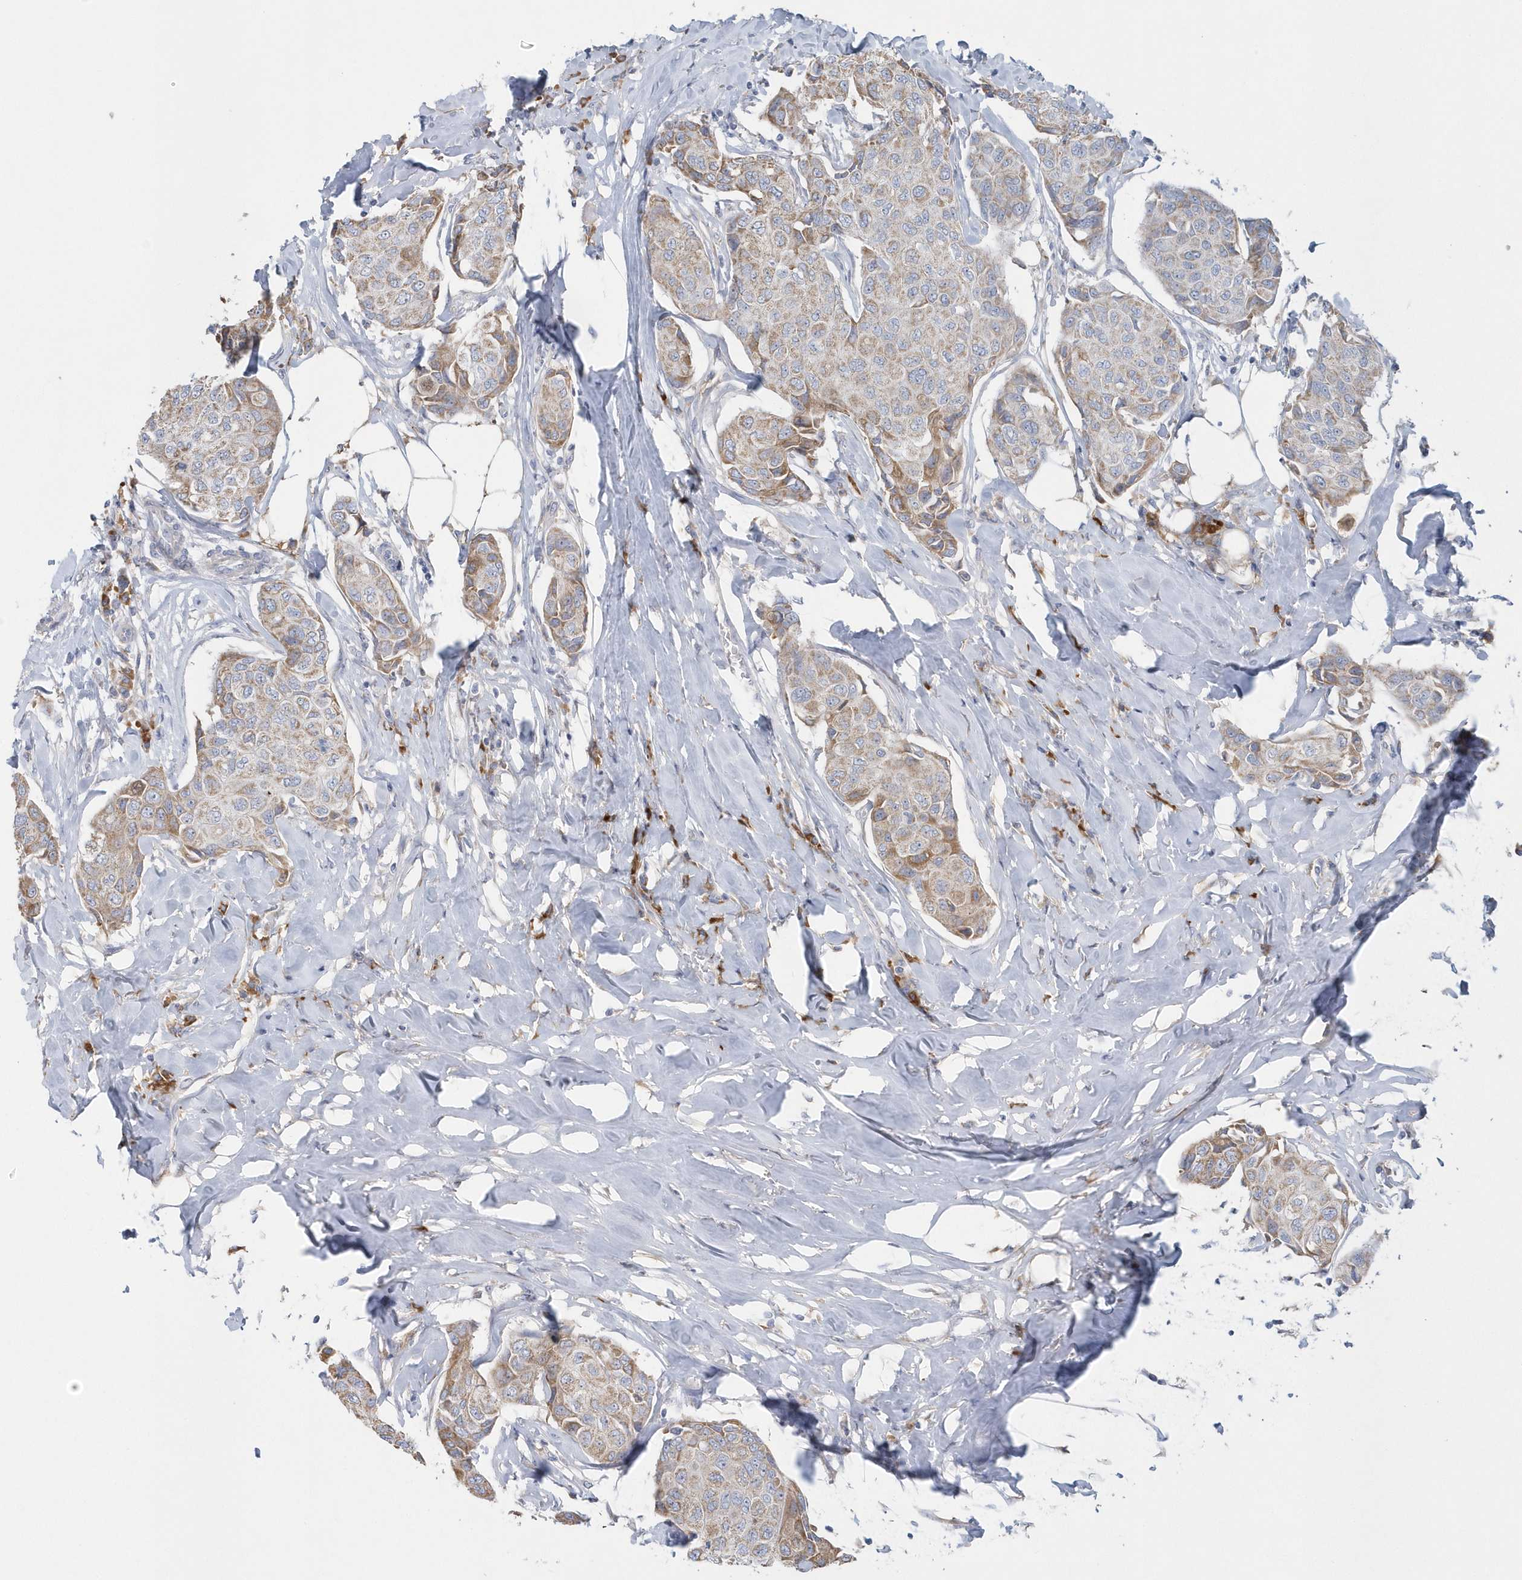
{"staining": {"intensity": "weak", "quantity": ">75%", "location": "cytoplasmic/membranous"}, "tissue": "breast cancer", "cell_type": "Tumor cells", "image_type": "cancer", "snomed": [{"axis": "morphology", "description": "Duct carcinoma"}, {"axis": "topography", "description": "Breast"}], "caption": "About >75% of tumor cells in infiltrating ductal carcinoma (breast) reveal weak cytoplasmic/membranous protein staining as visualized by brown immunohistochemical staining.", "gene": "SPATA18", "patient": {"sex": "female", "age": 80}}